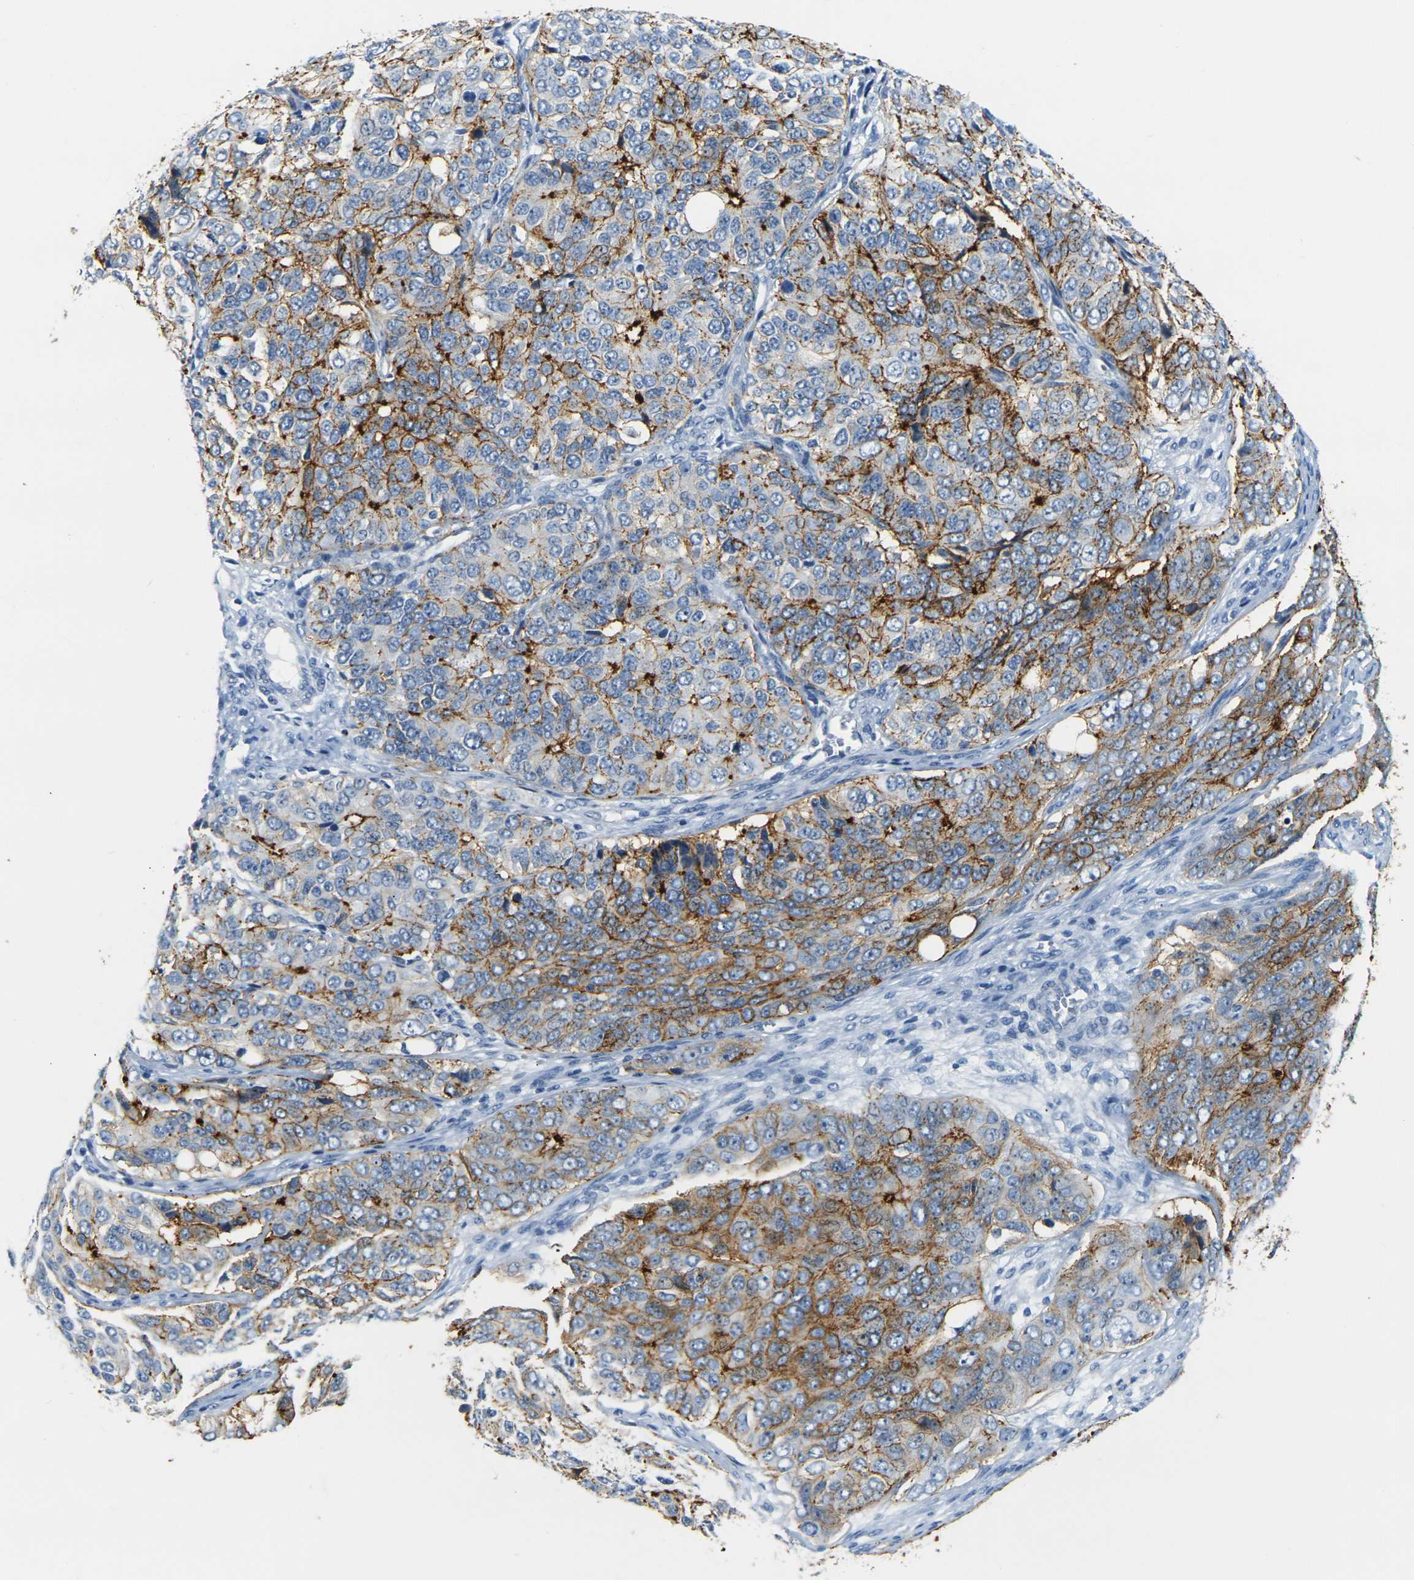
{"staining": {"intensity": "strong", "quantity": ">75%", "location": "cytoplasmic/membranous"}, "tissue": "ovarian cancer", "cell_type": "Tumor cells", "image_type": "cancer", "snomed": [{"axis": "morphology", "description": "Carcinoma, endometroid"}, {"axis": "topography", "description": "Ovary"}], "caption": "Immunohistochemistry (DAB) staining of human endometroid carcinoma (ovarian) shows strong cytoplasmic/membranous protein expression in about >75% of tumor cells.", "gene": "CLDN7", "patient": {"sex": "female", "age": 51}}